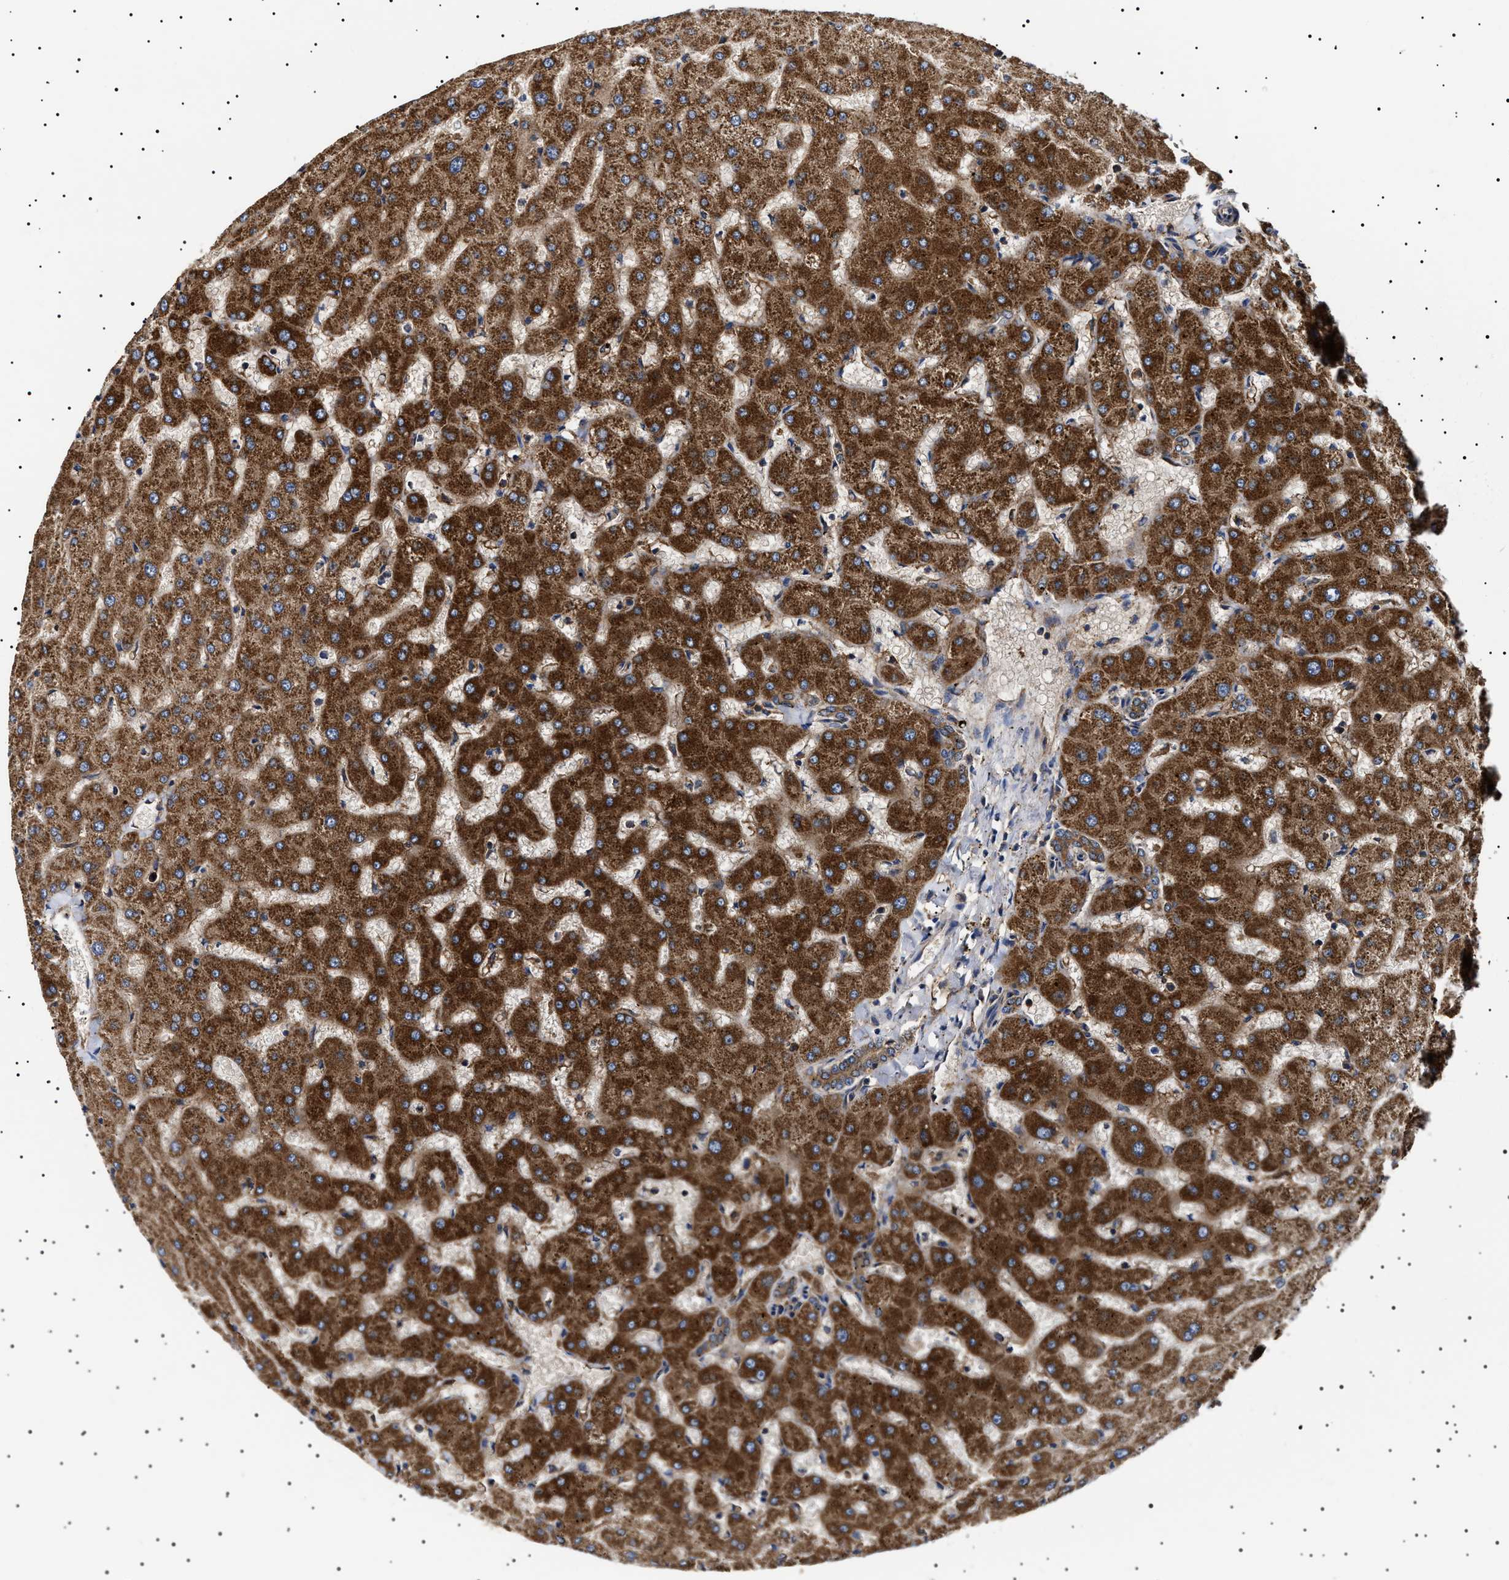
{"staining": {"intensity": "moderate", "quantity": ">75%", "location": "cytoplasmic/membranous"}, "tissue": "liver", "cell_type": "Cholangiocytes", "image_type": "normal", "snomed": [{"axis": "morphology", "description": "Normal tissue, NOS"}, {"axis": "topography", "description": "Liver"}], "caption": "Liver stained with a brown dye demonstrates moderate cytoplasmic/membranous positive expression in approximately >75% of cholangiocytes.", "gene": "TPP2", "patient": {"sex": "female", "age": 63}}